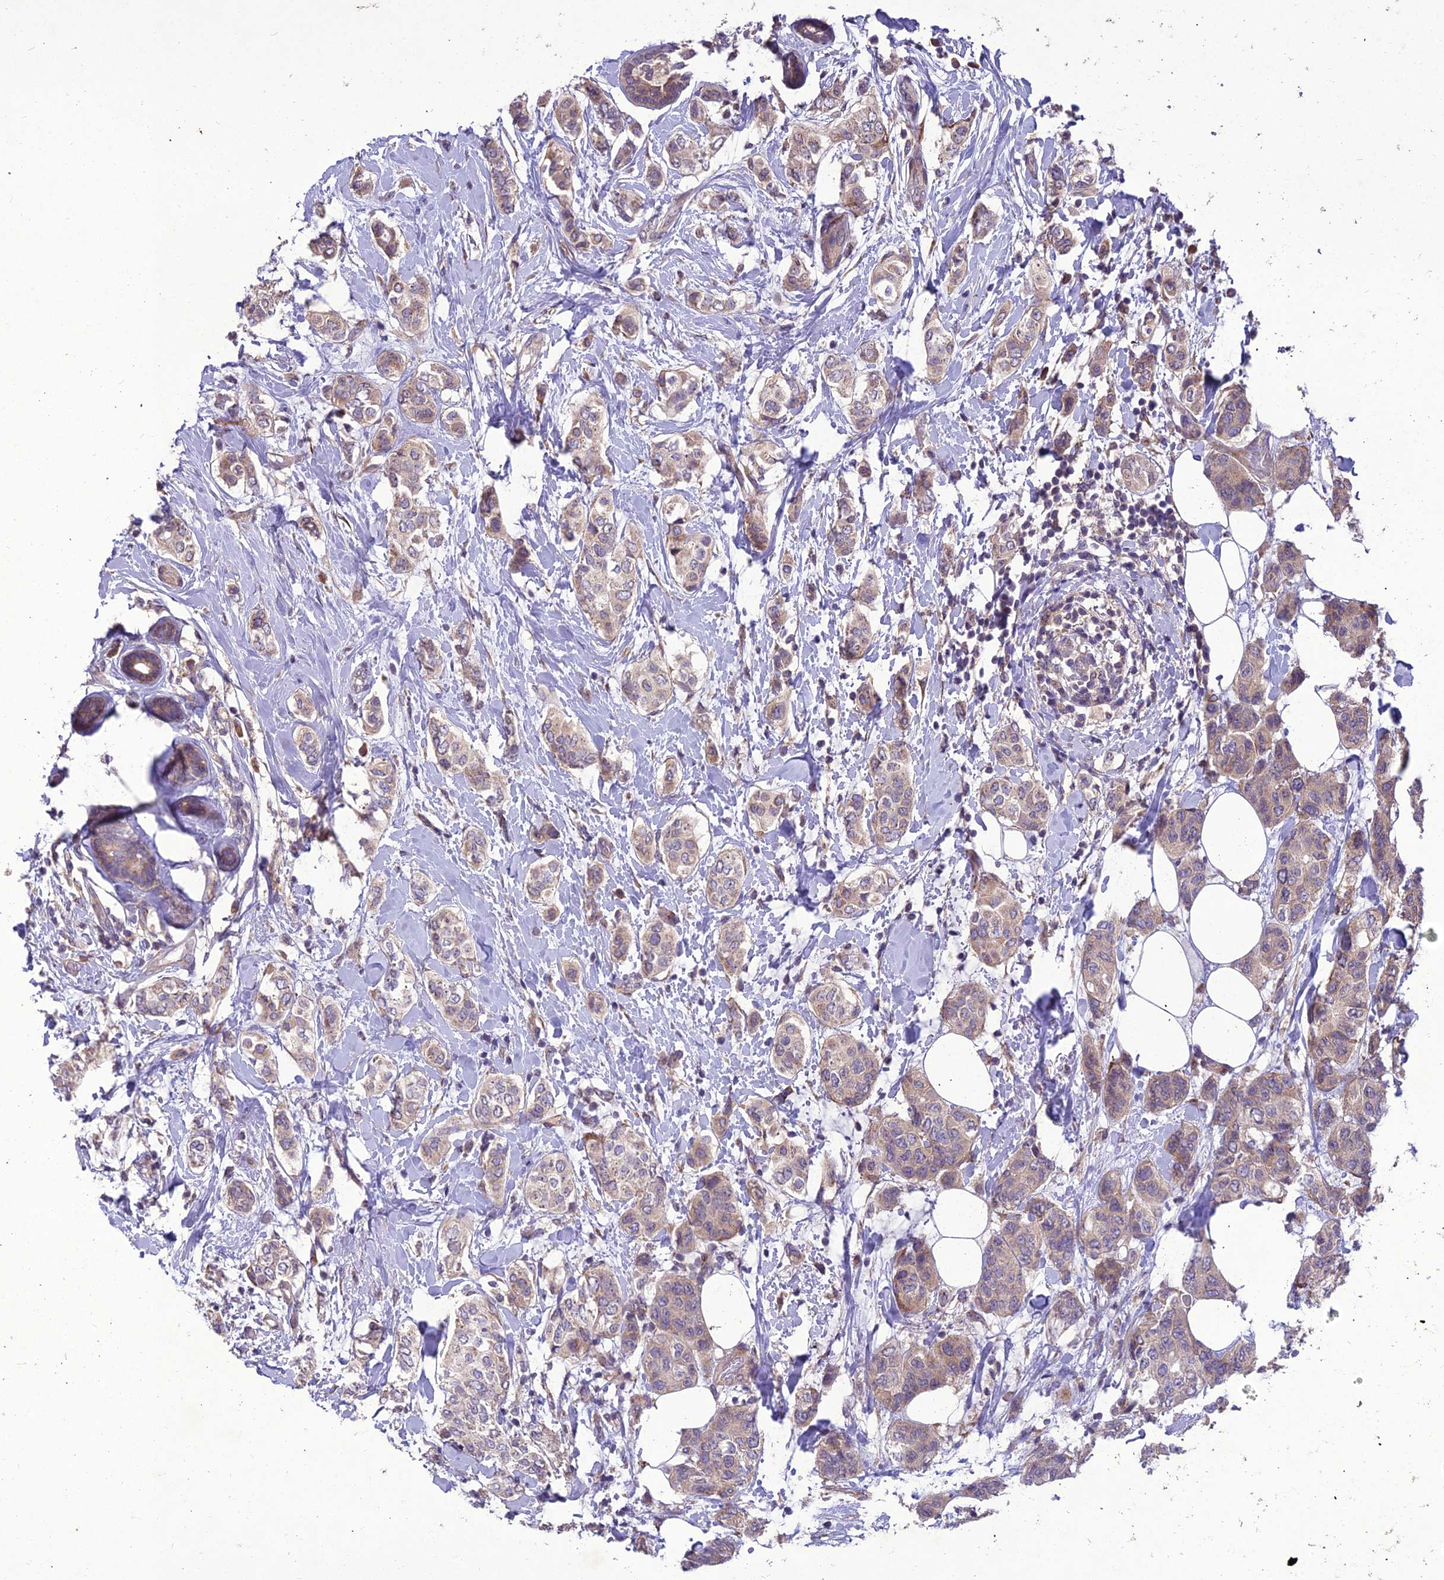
{"staining": {"intensity": "weak", "quantity": ">75%", "location": "cytoplasmic/membranous"}, "tissue": "breast cancer", "cell_type": "Tumor cells", "image_type": "cancer", "snomed": [{"axis": "morphology", "description": "Lobular carcinoma"}, {"axis": "topography", "description": "Breast"}], "caption": "Tumor cells exhibit low levels of weak cytoplasmic/membranous staining in approximately >75% of cells in breast cancer (lobular carcinoma). The protein of interest is shown in brown color, while the nuclei are stained blue.", "gene": "CENPL", "patient": {"sex": "female", "age": 51}}